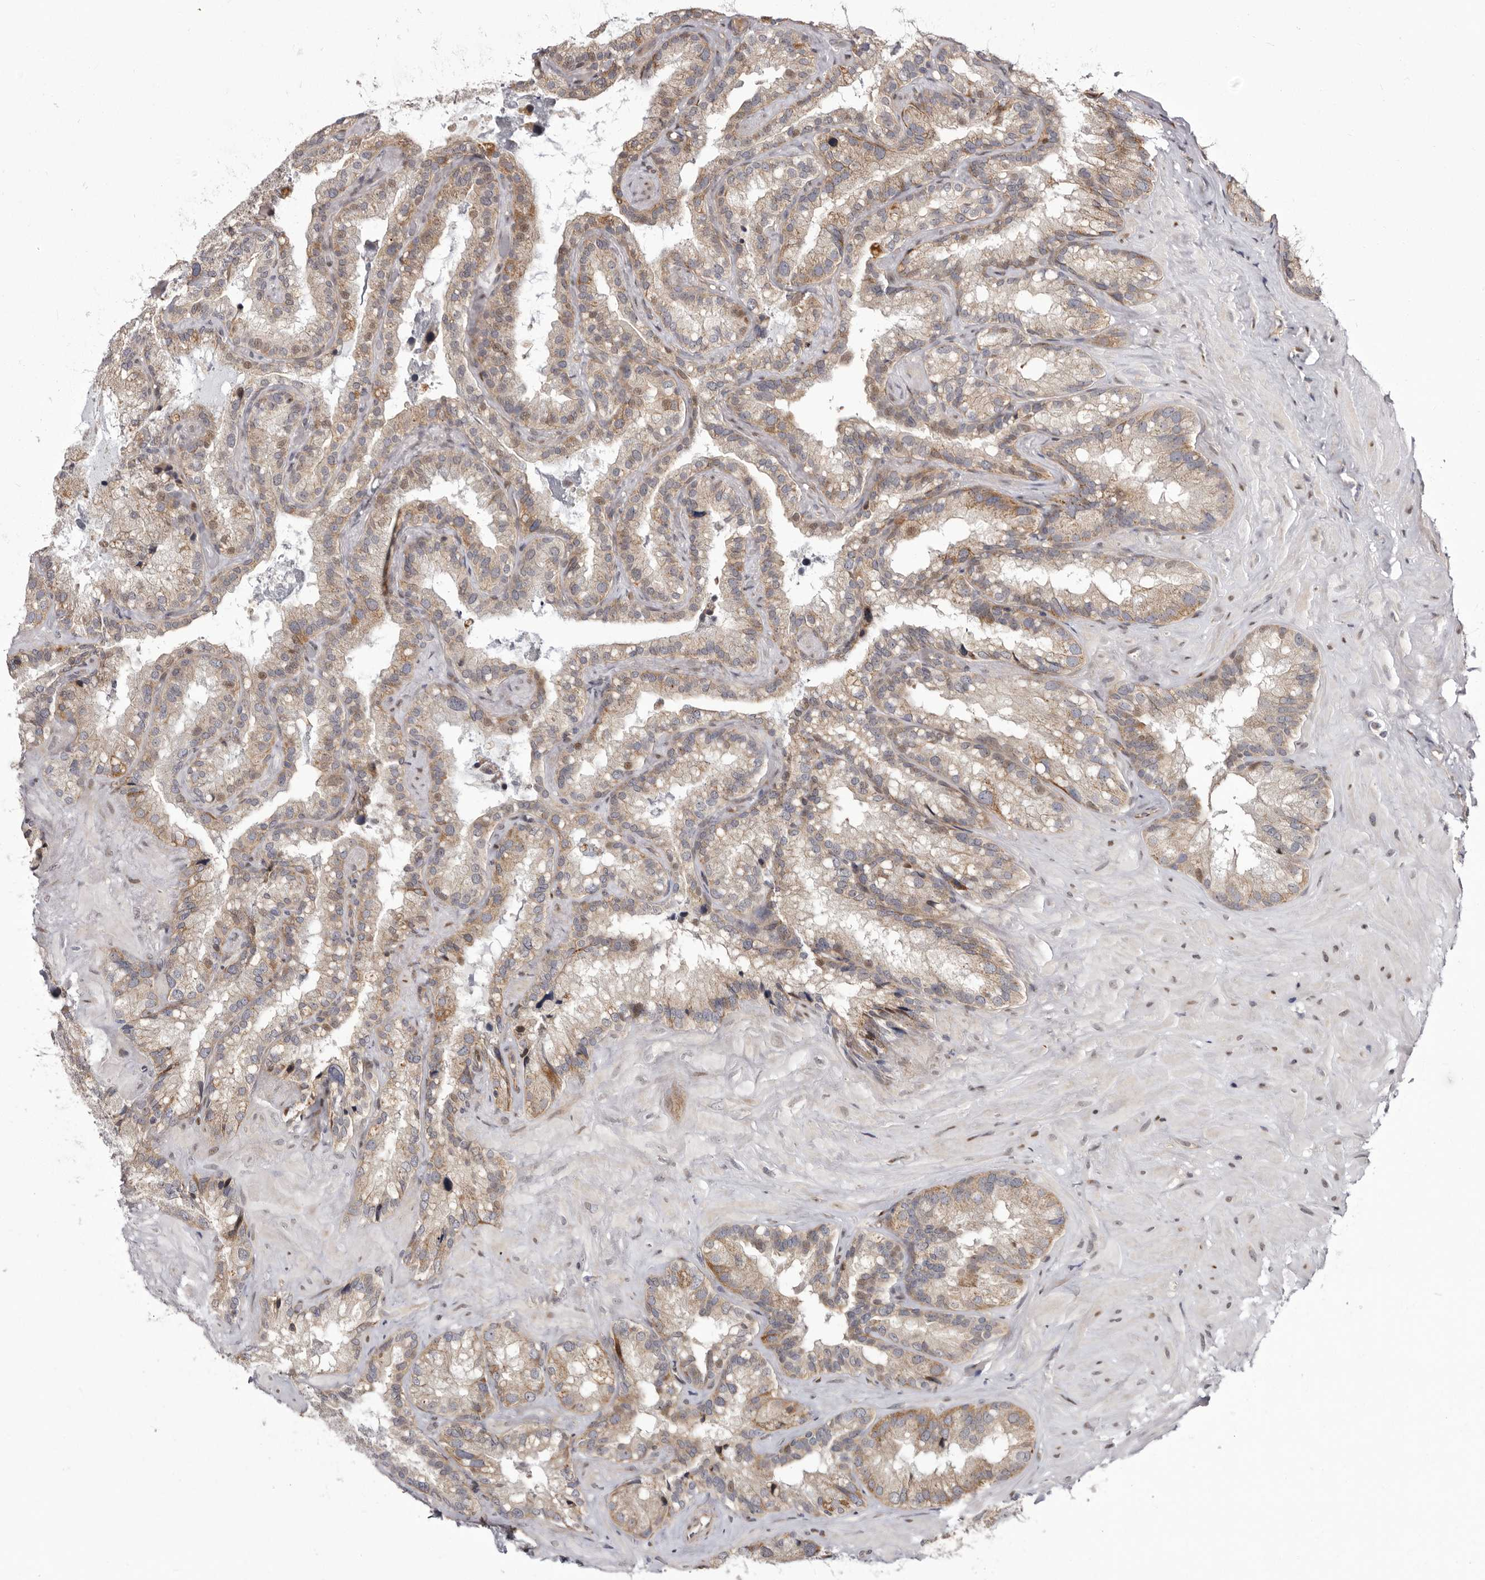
{"staining": {"intensity": "weak", "quantity": ">75%", "location": "cytoplasmic/membranous,nuclear"}, "tissue": "seminal vesicle", "cell_type": "Glandular cells", "image_type": "normal", "snomed": [{"axis": "morphology", "description": "Normal tissue, NOS"}, {"axis": "topography", "description": "Prostate"}, {"axis": "topography", "description": "Seminal veicle"}], "caption": "IHC staining of benign seminal vesicle, which reveals low levels of weak cytoplasmic/membranous,nuclear staining in approximately >75% of glandular cells indicating weak cytoplasmic/membranous,nuclear protein expression. The staining was performed using DAB (3,3'-diaminobenzidine) (brown) for protein detection and nuclei were counterstained in hematoxylin (blue).", "gene": "GLRX3", "patient": {"sex": "male", "age": 68}}